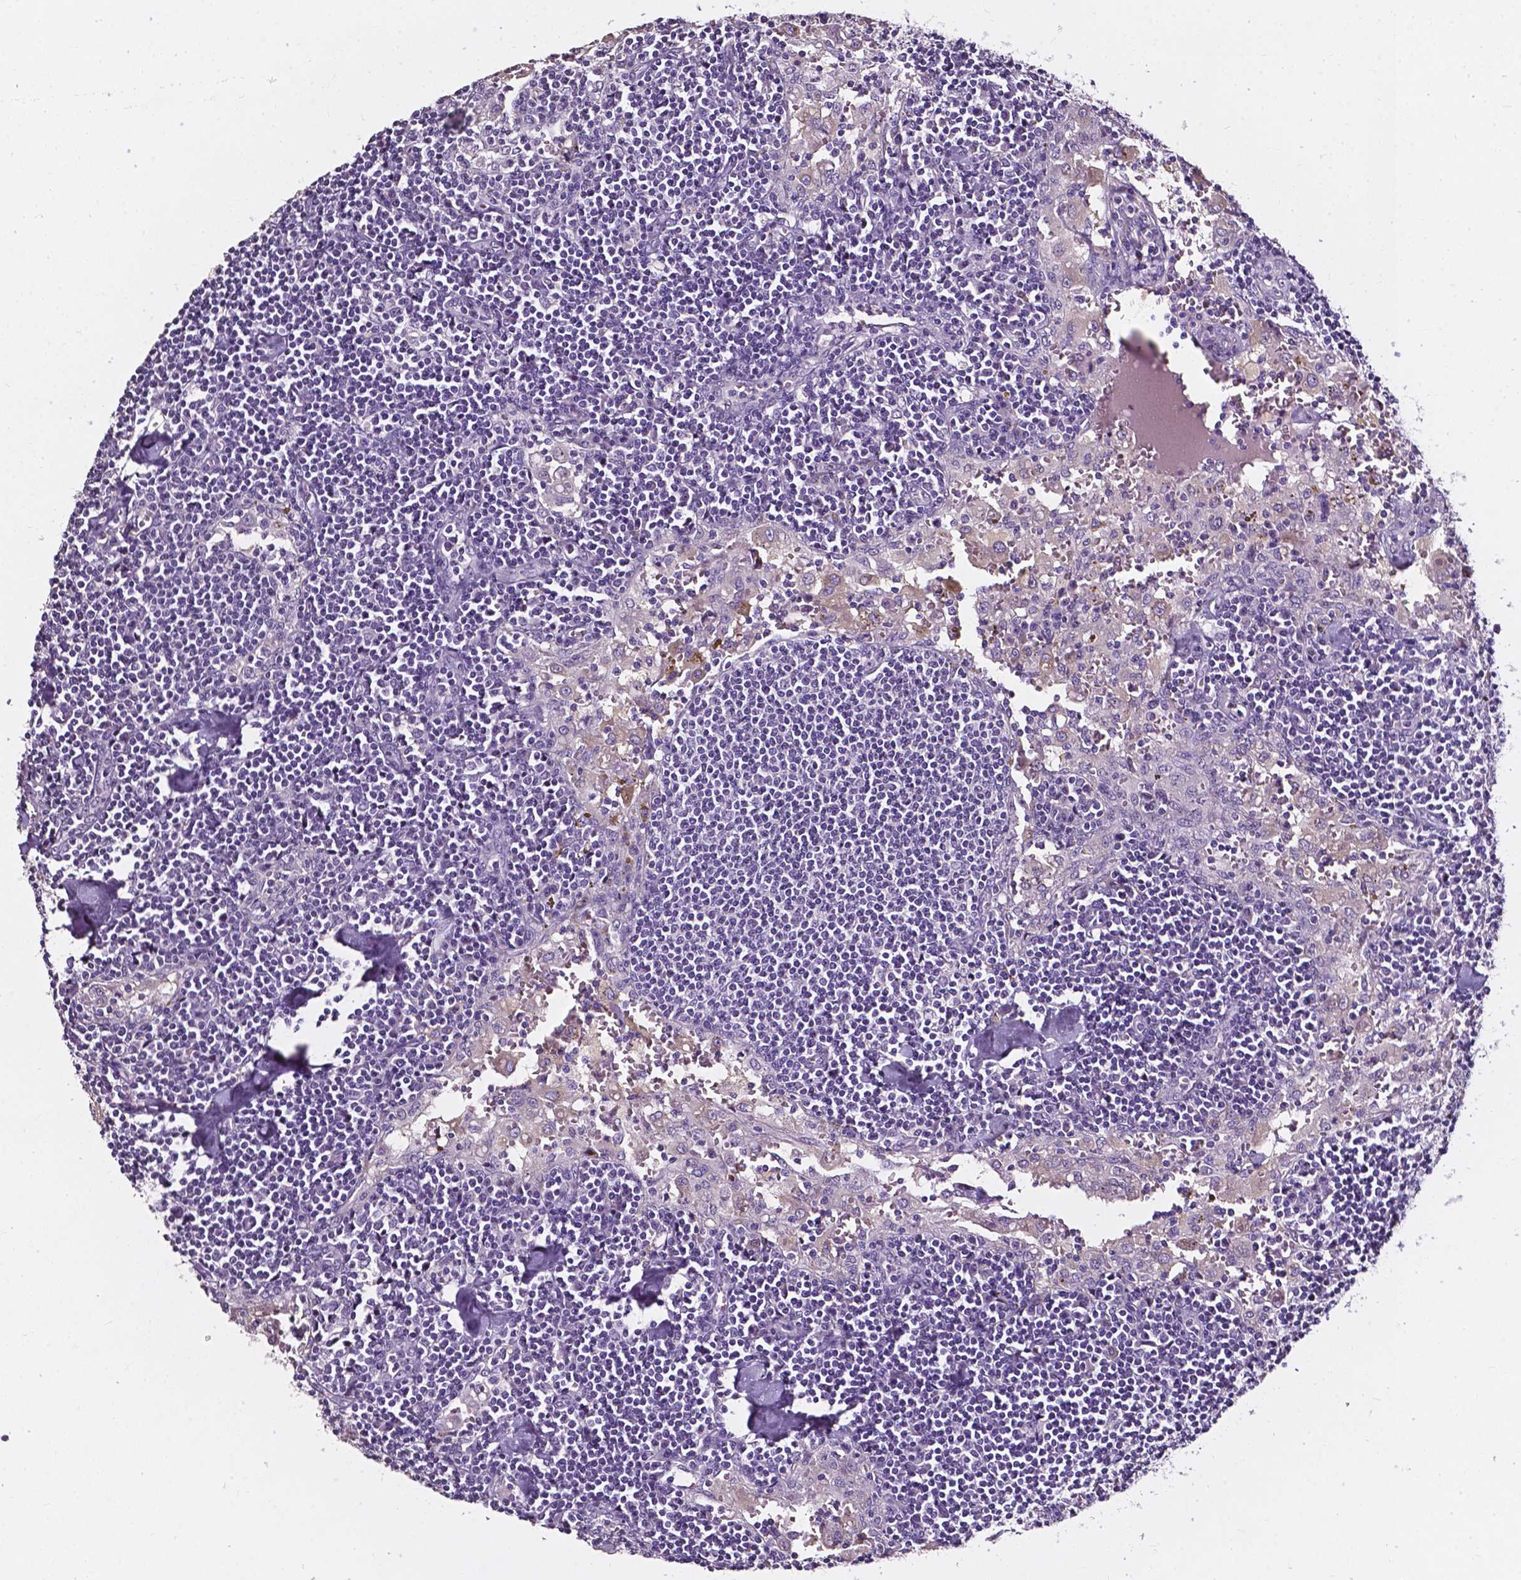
{"staining": {"intensity": "negative", "quantity": "none", "location": "none"}, "tissue": "lymph node", "cell_type": "Germinal center cells", "image_type": "normal", "snomed": [{"axis": "morphology", "description": "Normal tissue, NOS"}, {"axis": "topography", "description": "Lymph node"}], "caption": "Histopathology image shows no significant protein positivity in germinal center cells of benign lymph node. (DAB (3,3'-diaminobenzidine) IHC with hematoxylin counter stain).", "gene": "AKR1B10", "patient": {"sex": "male", "age": 55}}